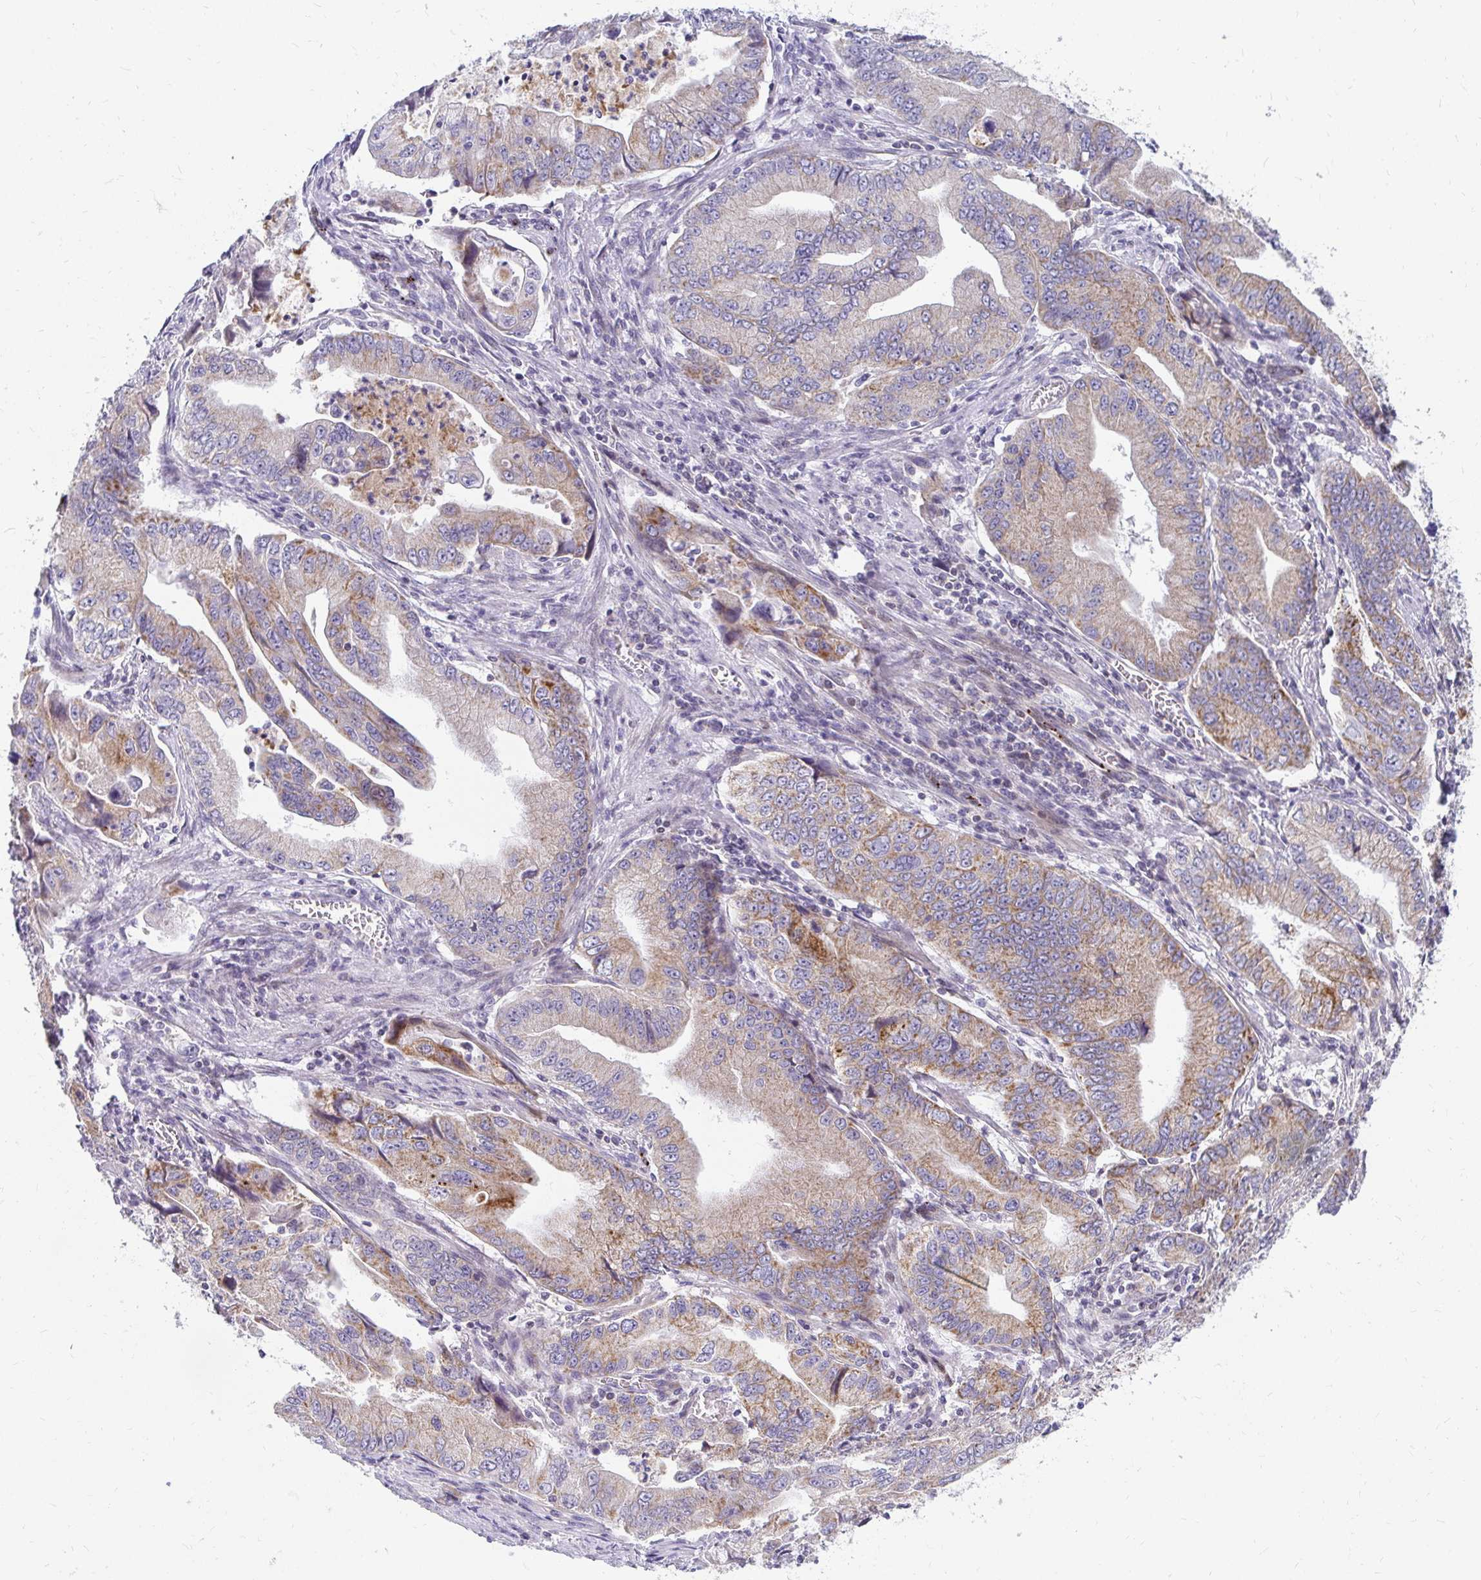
{"staining": {"intensity": "weak", "quantity": "25%-75%", "location": "cytoplasmic/membranous"}, "tissue": "stomach cancer", "cell_type": "Tumor cells", "image_type": "cancer", "snomed": [{"axis": "morphology", "description": "Adenocarcinoma, NOS"}, {"axis": "topography", "description": "Pancreas"}, {"axis": "topography", "description": "Stomach, upper"}], "caption": "Brown immunohistochemical staining in human stomach cancer displays weak cytoplasmic/membranous positivity in about 25%-75% of tumor cells.", "gene": "EXOC5", "patient": {"sex": "male", "age": 77}}